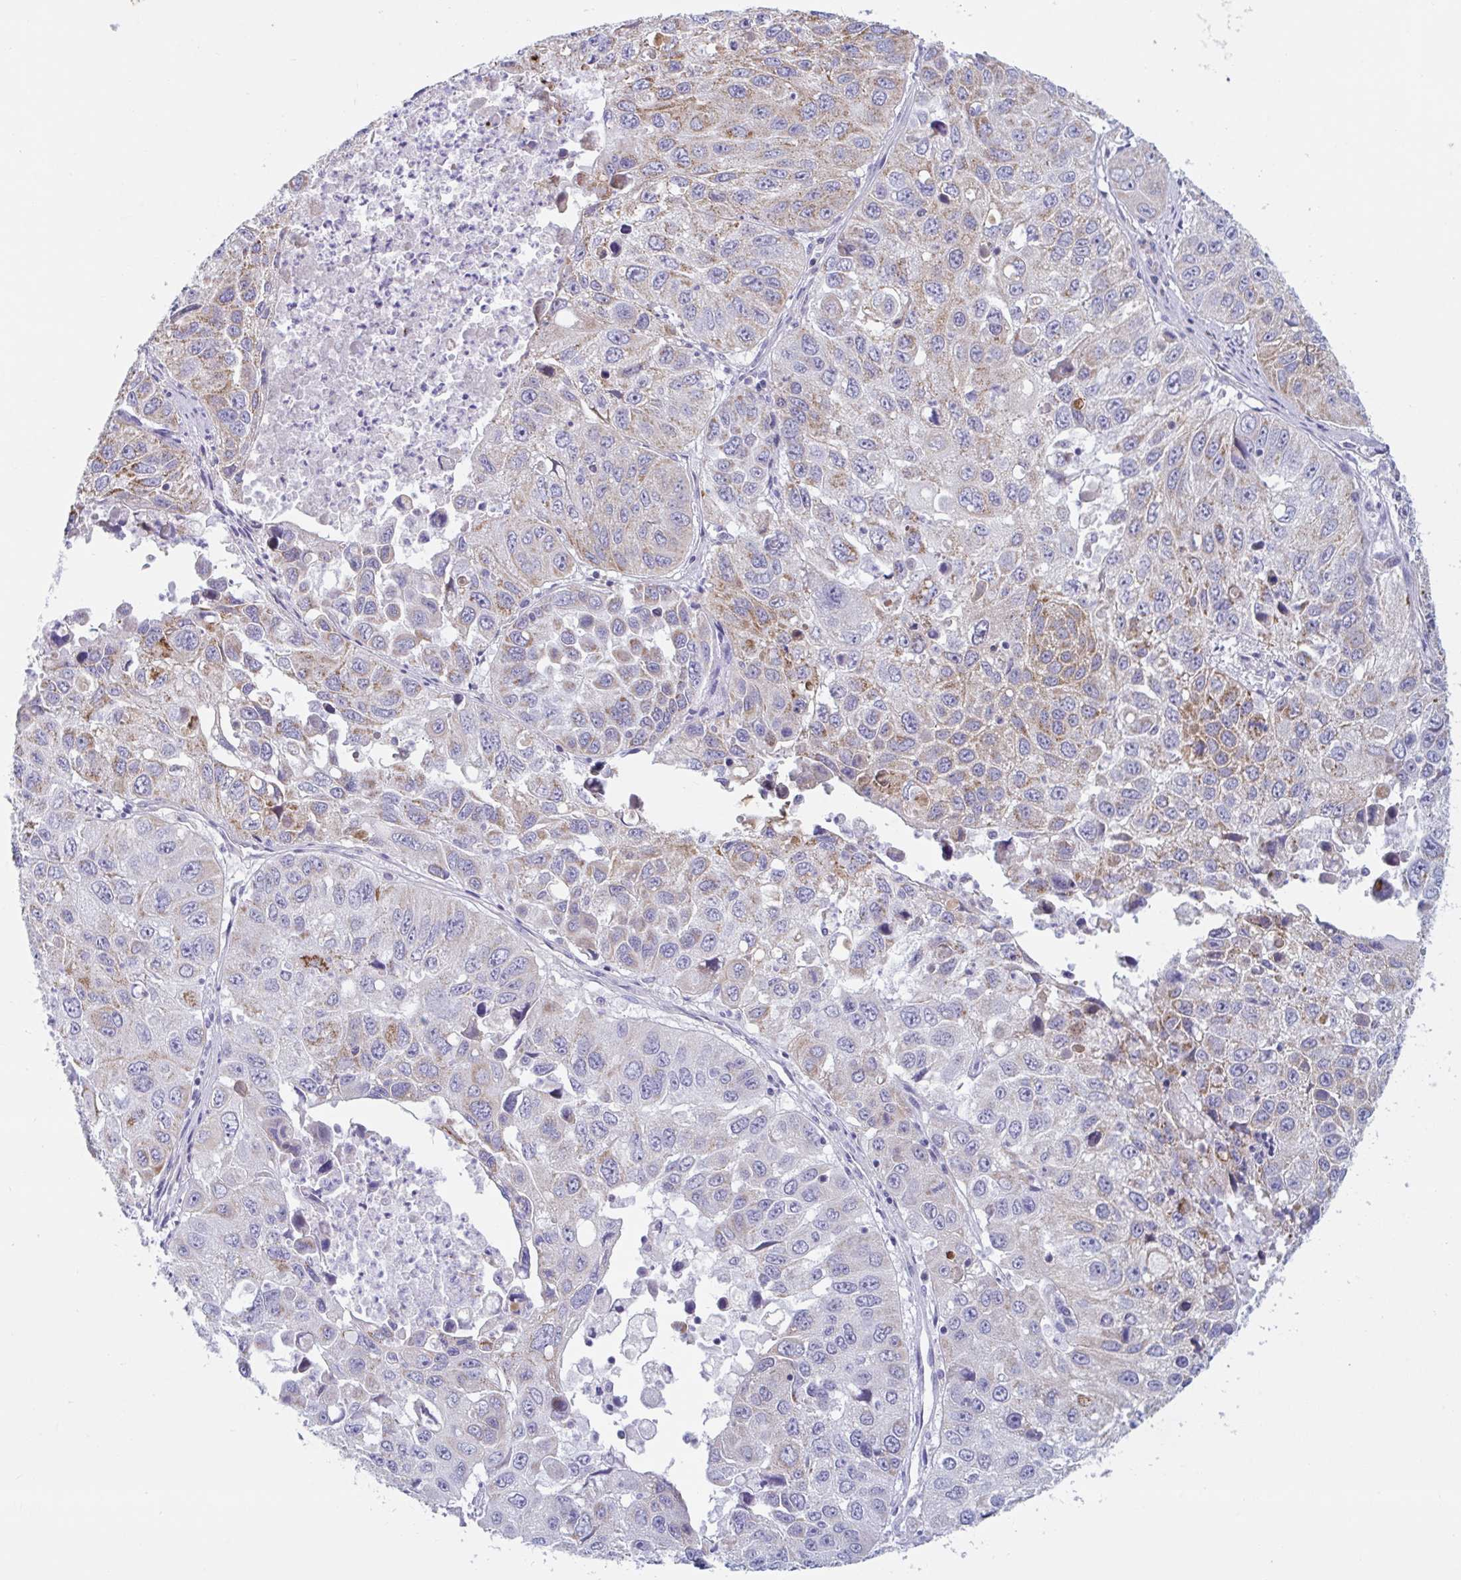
{"staining": {"intensity": "moderate", "quantity": "25%-75%", "location": "cytoplasmic/membranous"}, "tissue": "lung cancer", "cell_type": "Tumor cells", "image_type": "cancer", "snomed": [{"axis": "morphology", "description": "Squamous cell carcinoma, NOS"}, {"axis": "topography", "description": "Lung"}], "caption": "Immunohistochemistry (IHC) (DAB) staining of squamous cell carcinoma (lung) shows moderate cytoplasmic/membranous protein positivity in about 25%-75% of tumor cells. Nuclei are stained in blue.", "gene": "BCAT2", "patient": {"sex": "female", "age": 61}}